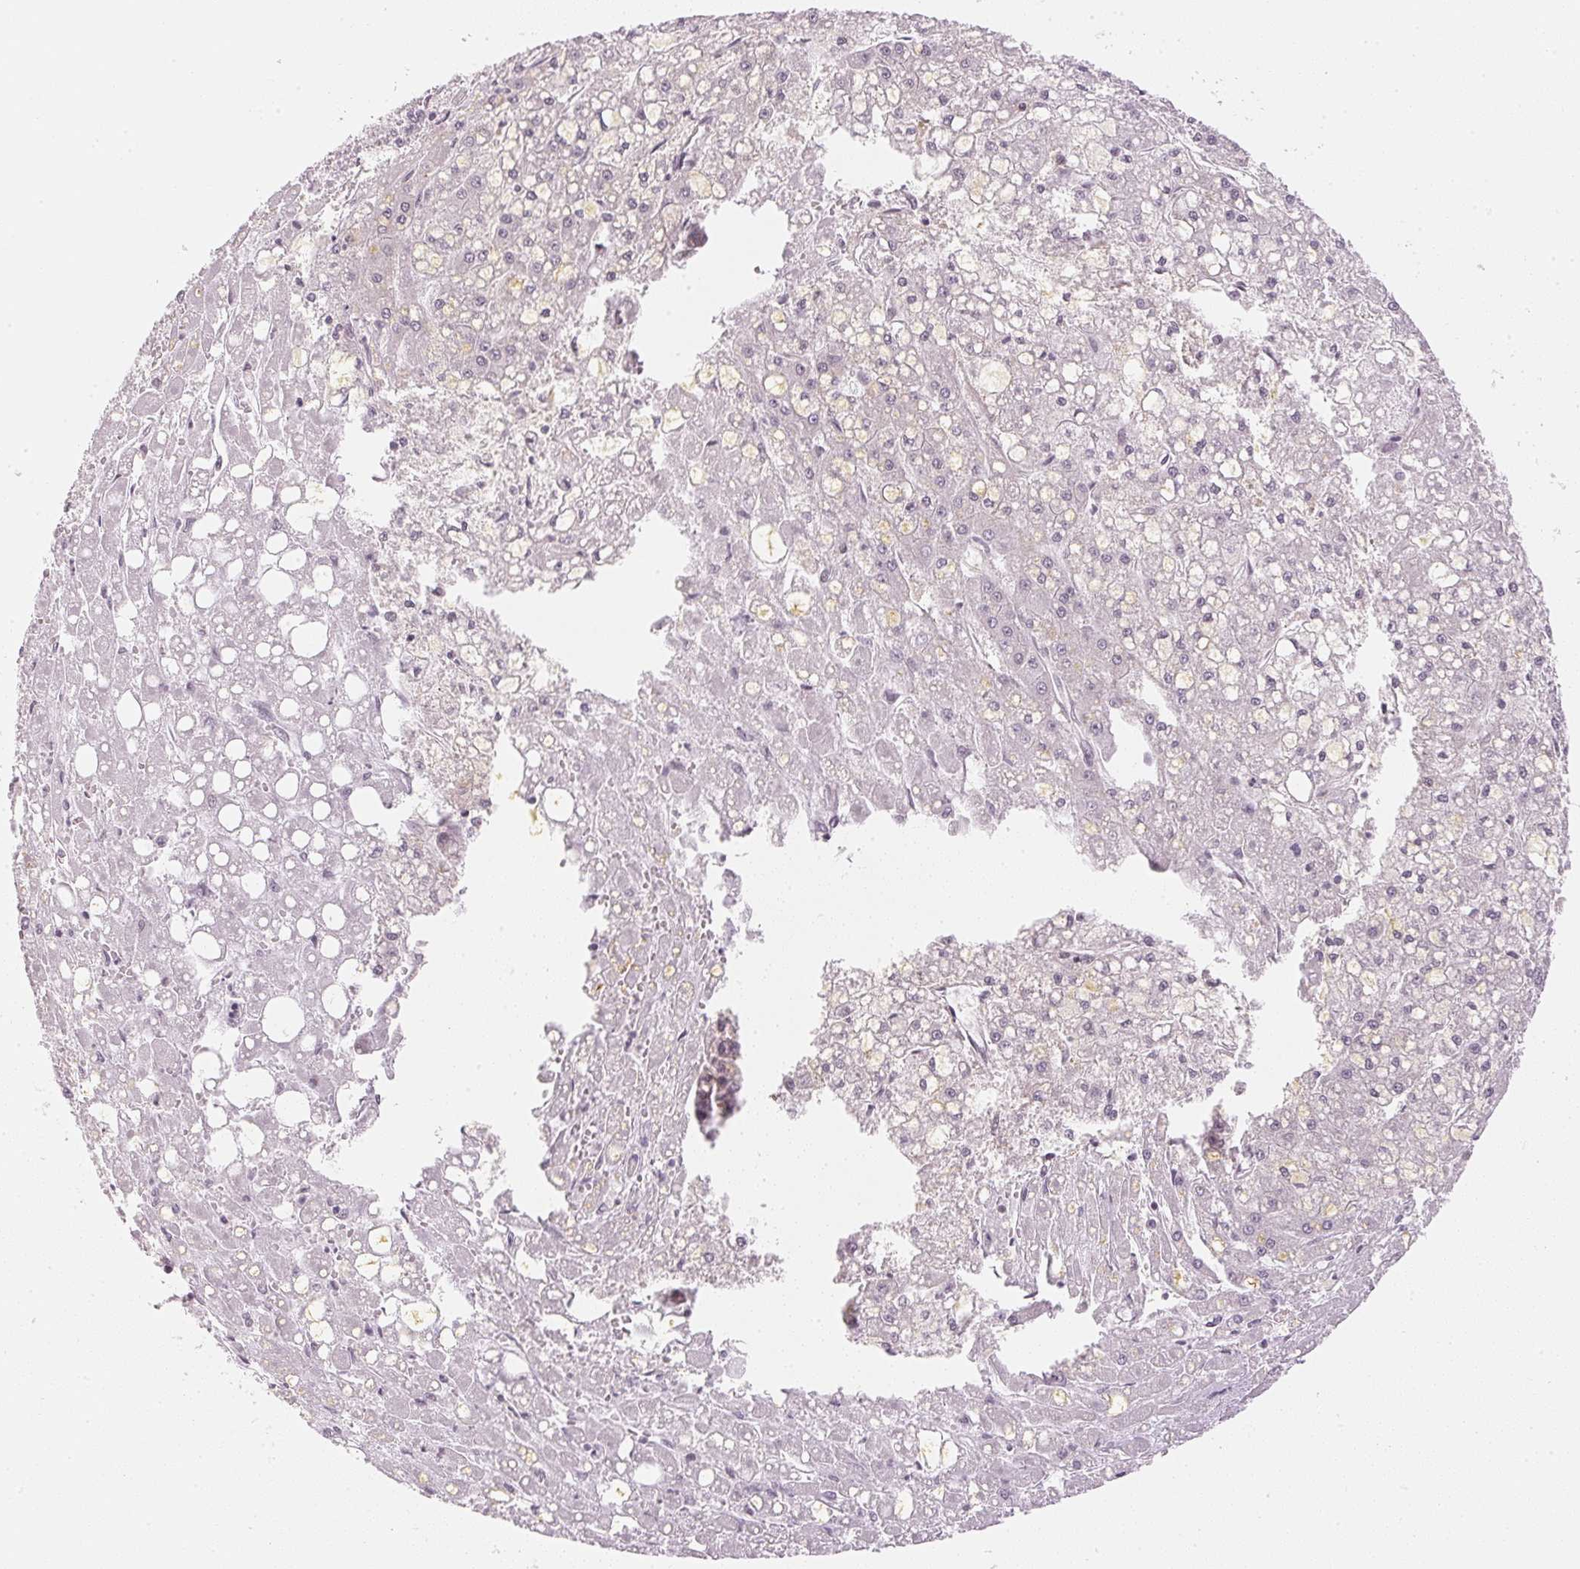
{"staining": {"intensity": "negative", "quantity": "none", "location": "none"}, "tissue": "liver cancer", "cell_type": "Tumor cells", "image_type": "cancer", "snomed": [{"axis": "morphology", "description": "Carcinoma, Hepatocellular, NOS"}, {"axis": "topography", "description": "Liver"}], "caption": "This is an immunohistochemistry photomicrograph of liver hepatocellular carcinoma. There is no positivity in tumor cells.", "gene": "KPRP", "patient": {"sex": "male", "age": 67}}